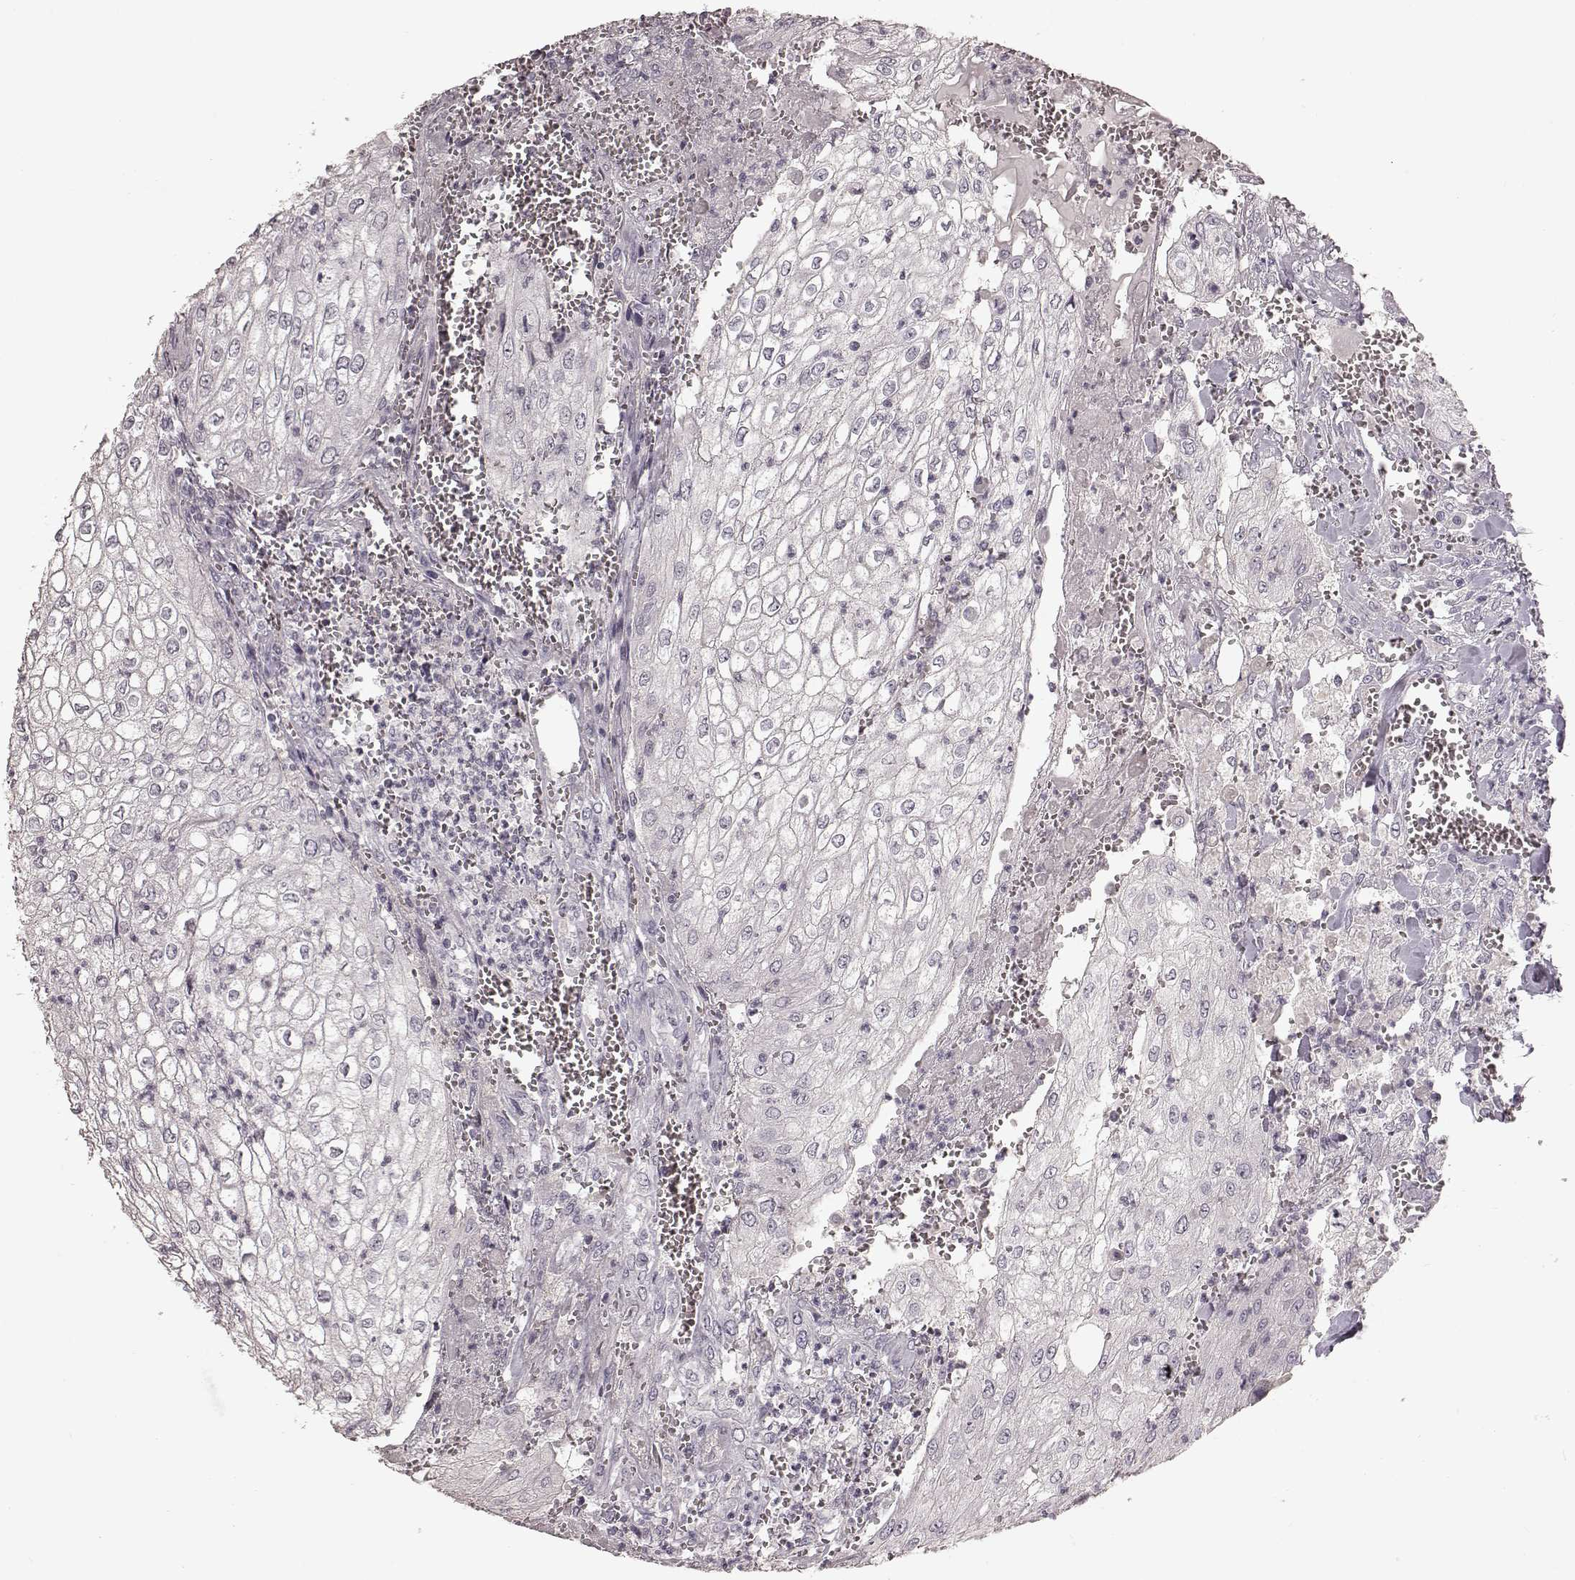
{"staining": {"intensity": "negative", "quantity": "none", "location": "none"}, "tissue": "urothelial cancer", "cell_type": "Tumor cells", "image_type": "cancer", "snomed": [{"axis": "morphology", "description": "Urothelial carcinoma, High grade"}, {"axis": "topography", "description": "Urinary bladder"}], "caption": "Immunohistochemistry (IHC) of human urothelial cancer reveals no positivity in tumor cells. (Stains: DAB immunohistochemistry with hematoxylin counter stain, Microscopy: brightfield microscopy at high magnification).", "gene": "MIA", "patient": {"sex": "male", "age": 62}}